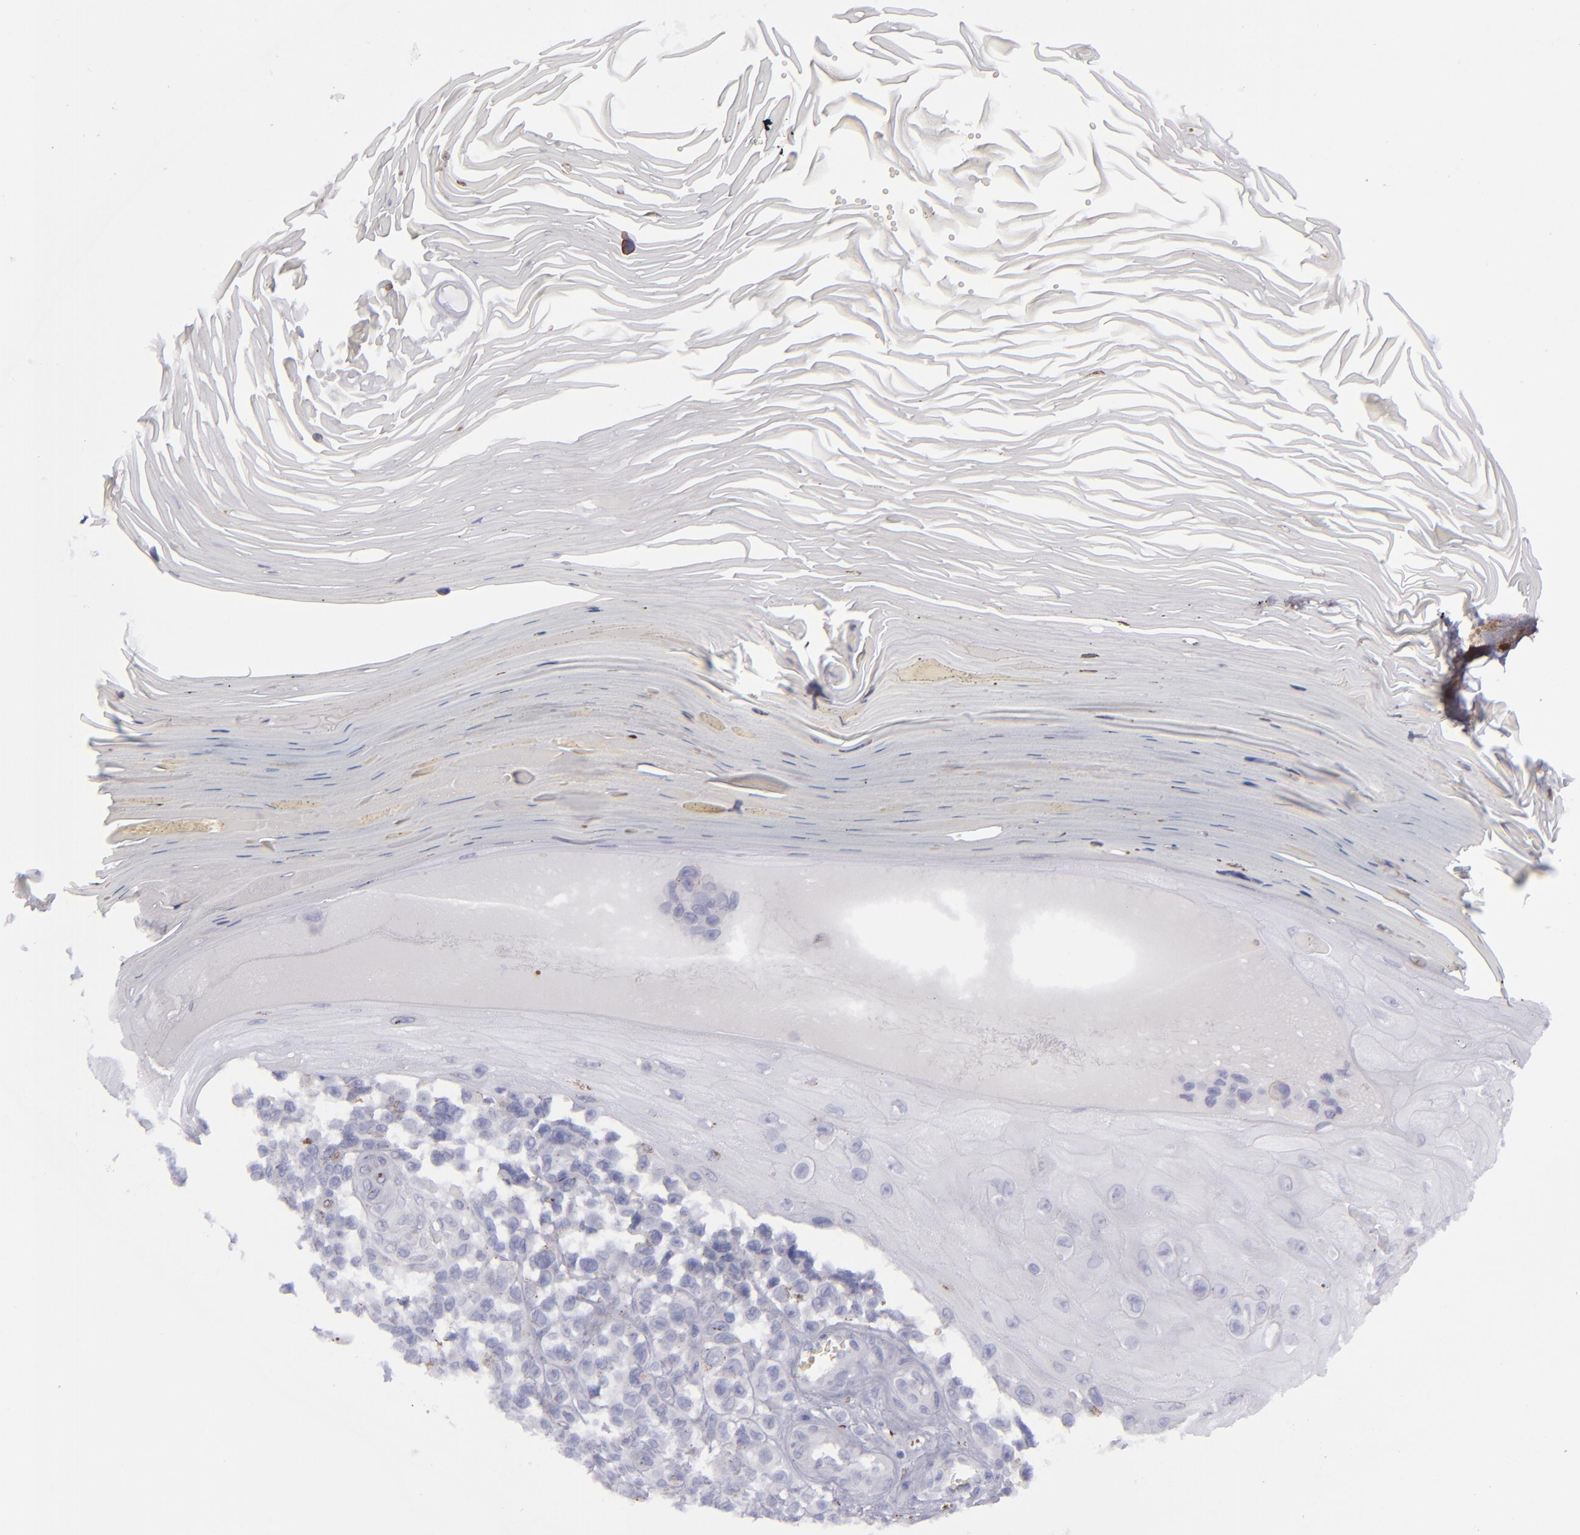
{"staining": {"intensity": "negative", "quantity": "none", "location": "none"}, "tissue": "melanoma", "cell_type": "Tumor cells", "image_type": "cancer", "snomed": [{"axis": "morphology", "description": "Malignant melanoma, NOS"}, {"axis": "topography", "description": "Skin"}], "caption": "This photomicrograph is of melanoma stained with immunohistochemistry to label a protein in brown with the nuclei are counter-stained blue. There is no staining in tumor cells.", "gene": "CD27", "patient": {"sex": "female", "age": 82}}